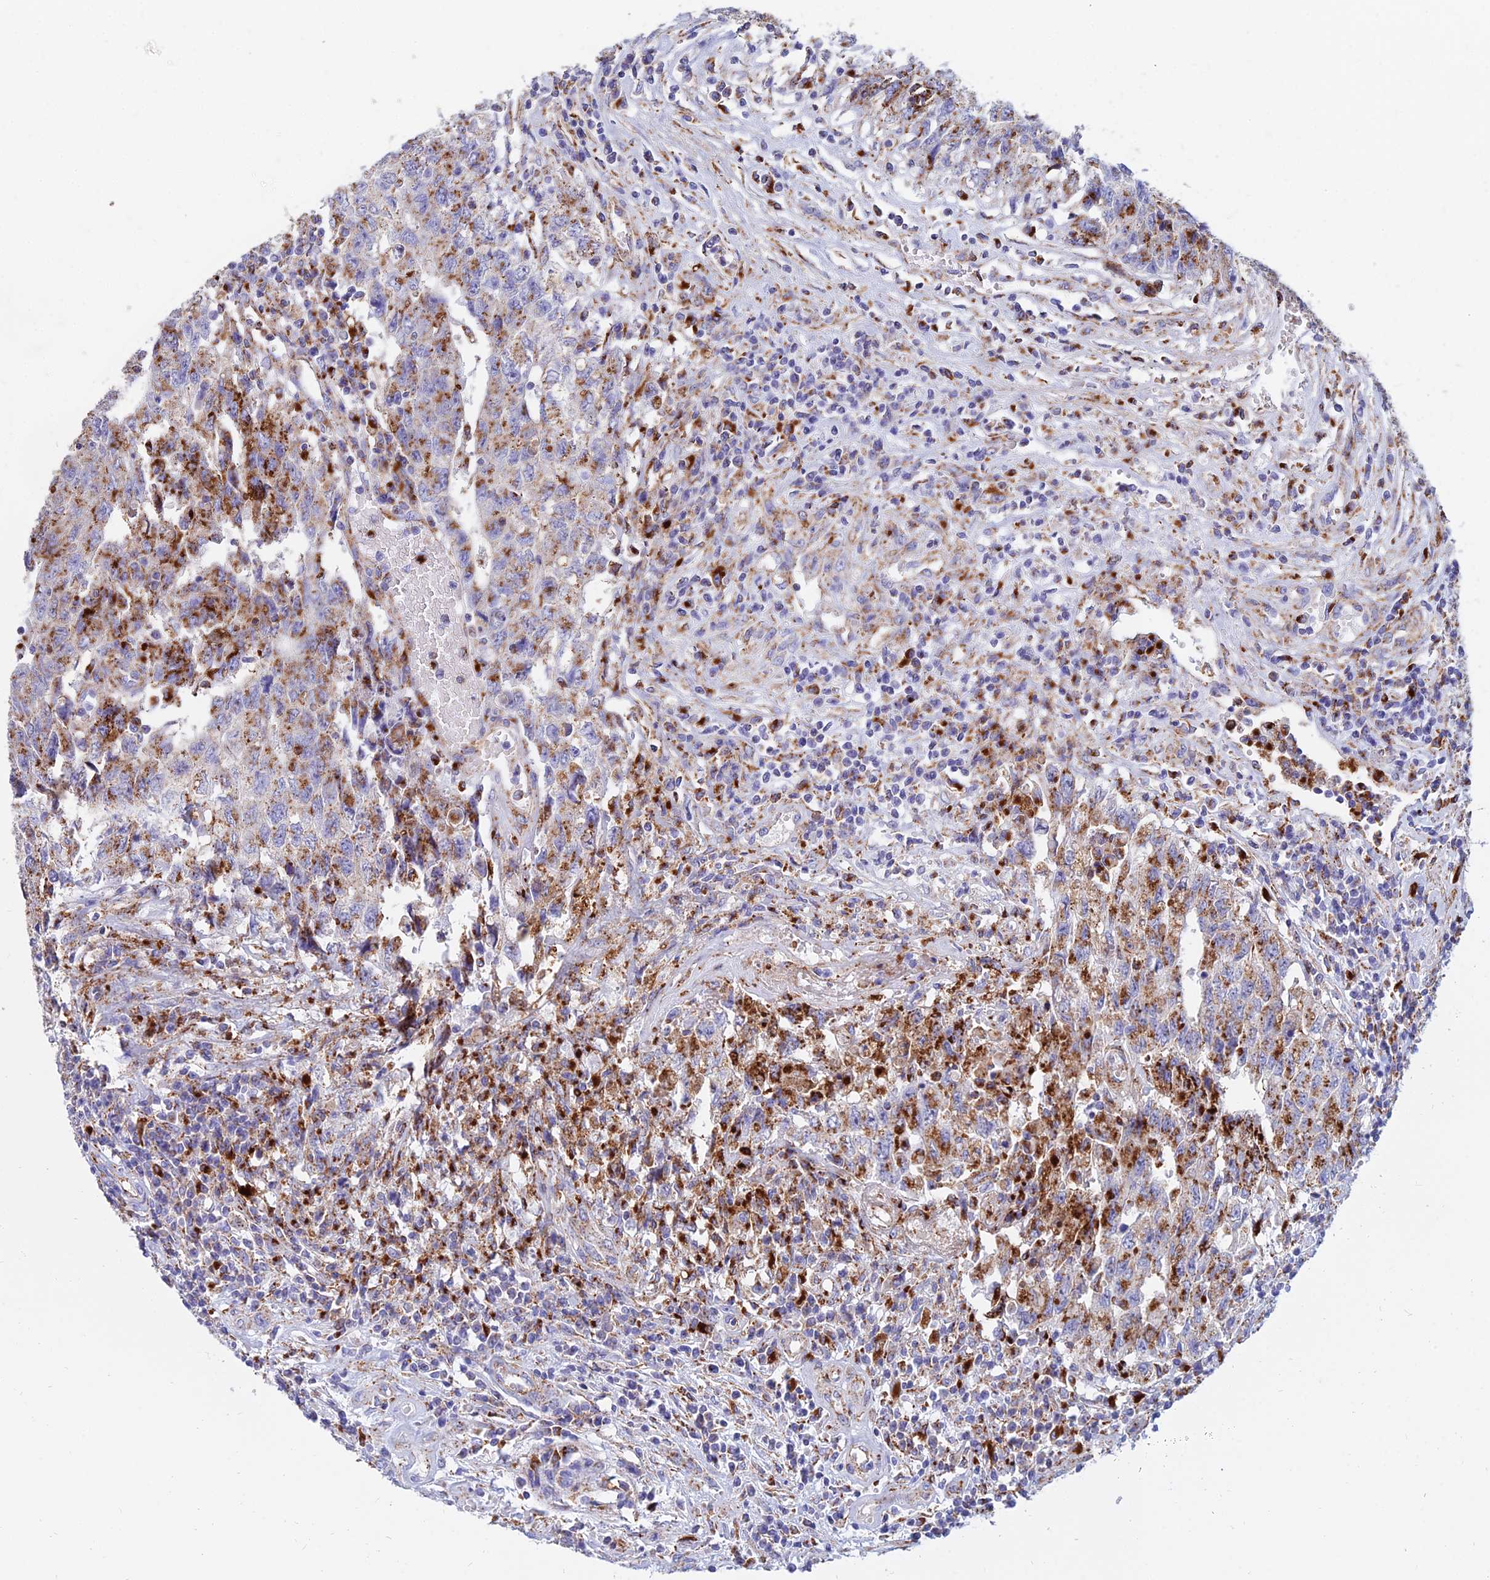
{"staining": {"intensity": "strong", "quantity": "25%-75%", "location": "cytoplasmic/membranous"}, "tissue": "testis cancer", "cell_type": "Tumor cells", "image_type": "cancer", "snomed": [{"axis": "morphology", "description": "Carcinoma, Embryonal, NOS"}, {"axis": "topography", "description": "Testis"}], "caption": "IHC image of testis embryonal carcinoma stained for a protein (brown), which demonstrates high levels of strong cytoplasmic/membranous positivity in about 25%-75% of tumor cells.", "gene": "SPNS1", "patient": {"sex": "male", "age": 34}}